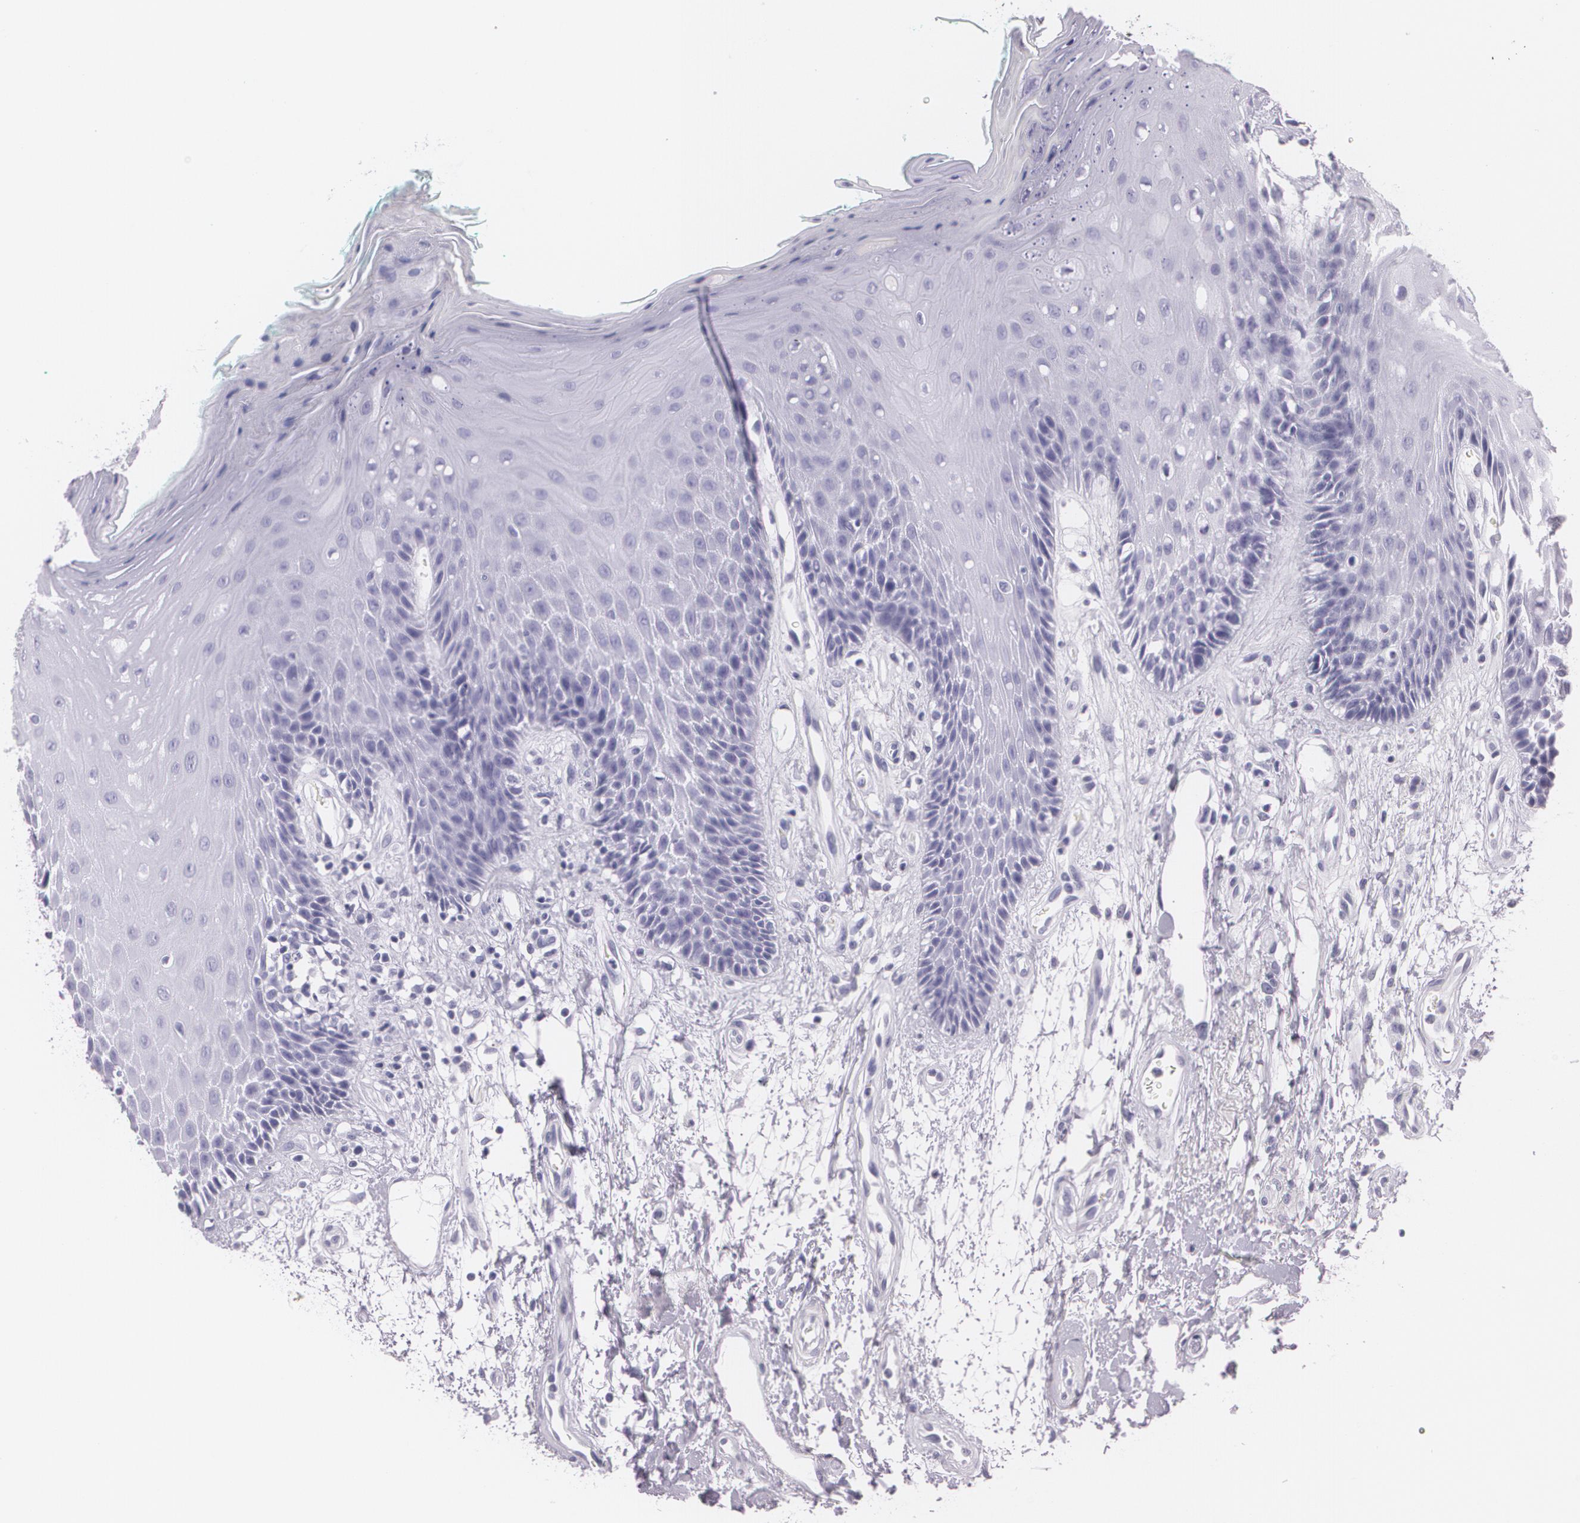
{"staining": {"intensity": "negative", "quantity": "none", "location": "none"}, "tissue": "oral mucosa", "cell_type": "Squamous epithelial cells", "image_type": "normal", "snomed": [{"axis": "morphology", "description": "Normal tissue, NOS"}, {"axis": "morphology", "description": "Squamous cell carcinoma, NOS"}, {"axis": "topography", "description": "Skeletal muscle"}, {"axis": "topography", "description": "Oral tissue"}, {"axis": "topography", "description": "Head-Neck"}], "caption": "A high-resolution micrograph shows IHC staining of normal oral mucosa, which reveals no significant positivity in squamous epithelial cells. (Brightfield microscopy of DAB (3,3'-diaminobenzidine) IHC at high magnification).", "gene": "DLG4", "patient": {"sex": "female", "age": 84}}